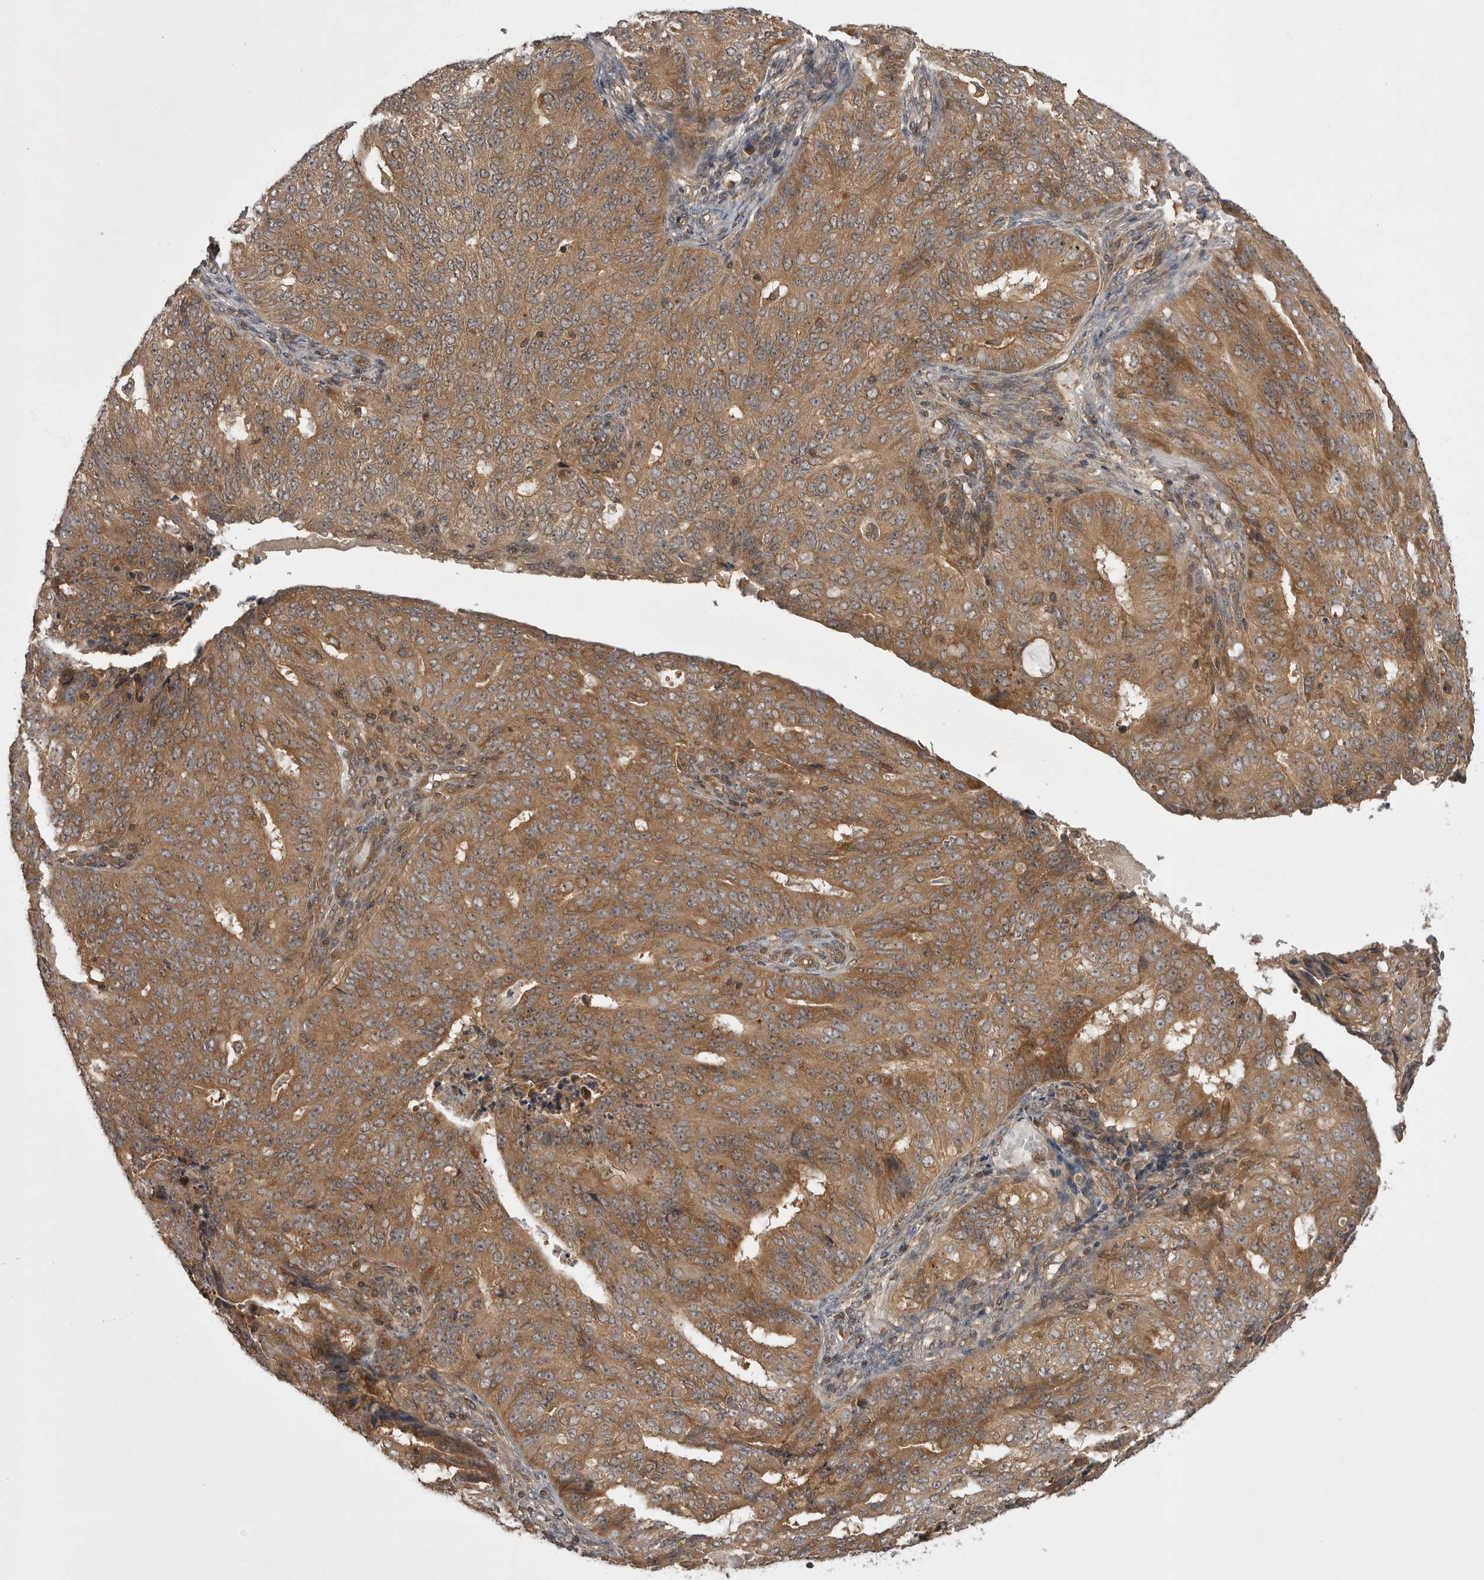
{"staining": {"intensity": "moderate", "quantity": ">75%", "location": "cytoplasmic/membranous"}, "tissue": "endometrial cancer", "cell_type": "Tumor cells", "image_type": "cancer", "snomed": [{"axis": "morphology", "description": "Adenocarcinoma, NOS"}, {"axis": "topography", "description": "Endometrium"}], "caption": "Protein staining of endometrial adenocarcinoma tissue exhibits moderate cytoplasmic/membranous expression in about >75% of tumor cells.", "gene": "STK24", "patient": {"sex": "female", "age": 32}}